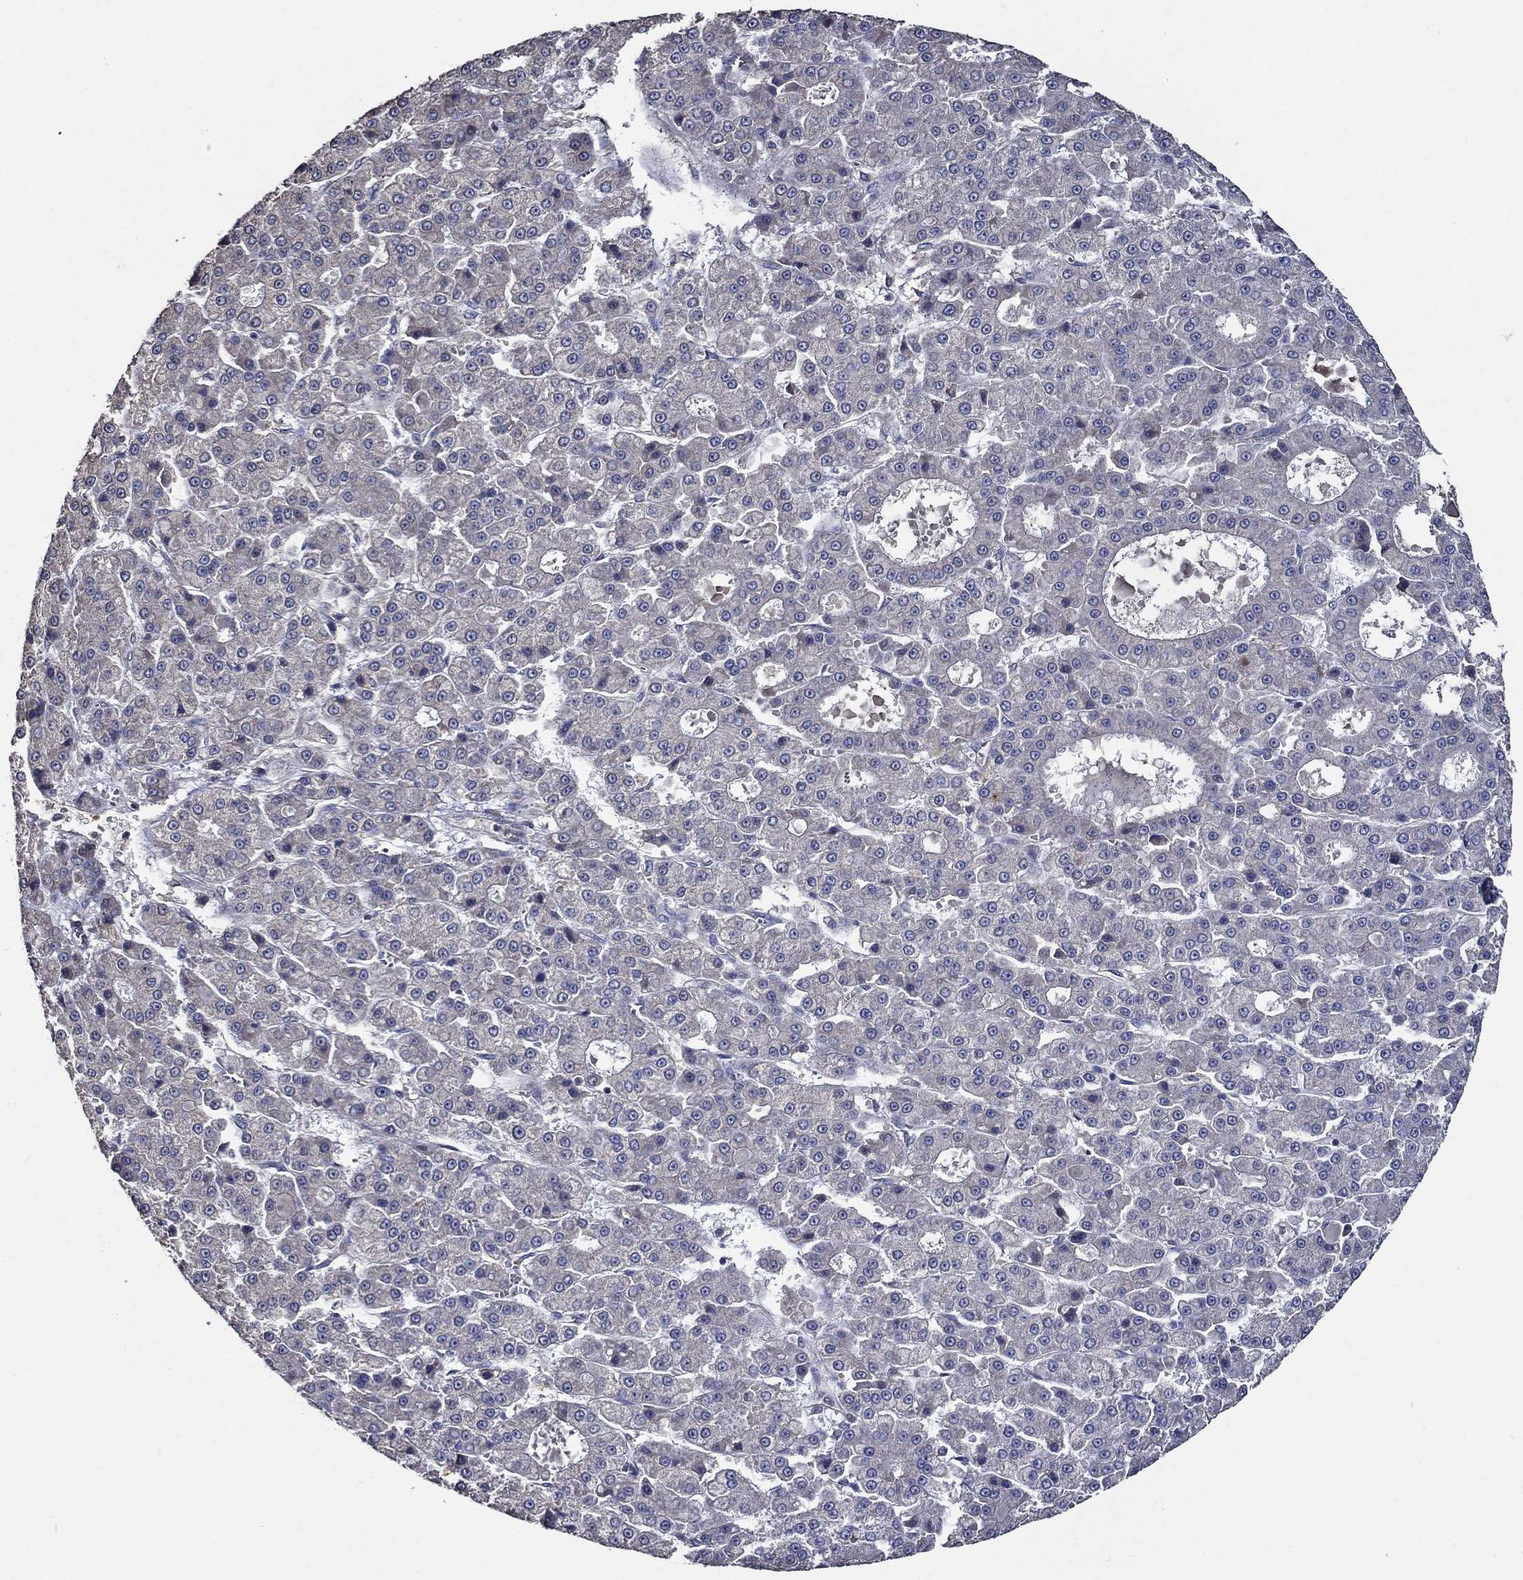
{"staining": {"intensity": "negative", "quantity": "none", "location": "none"}, "tissue": "liver cancer", "cell_type": "Tumor cells", "image_type": "cancer", "snomed": [{"axis": "morphology", "description": "Carcinoma, Hepatocellular, NOS"}, {"axis": "topography", "description": "Liver"}], "caption": "Tumor cells show no significant staining in liver cancer (hepatocellular carcinoma). The staining is performed using DAB (3,3'-diaminobenzidine) brown chromogen with nuclei counter-stained in using hematoxylin.", "gene": "HAP1", "patient": {"sex": "male", "age": 70}}